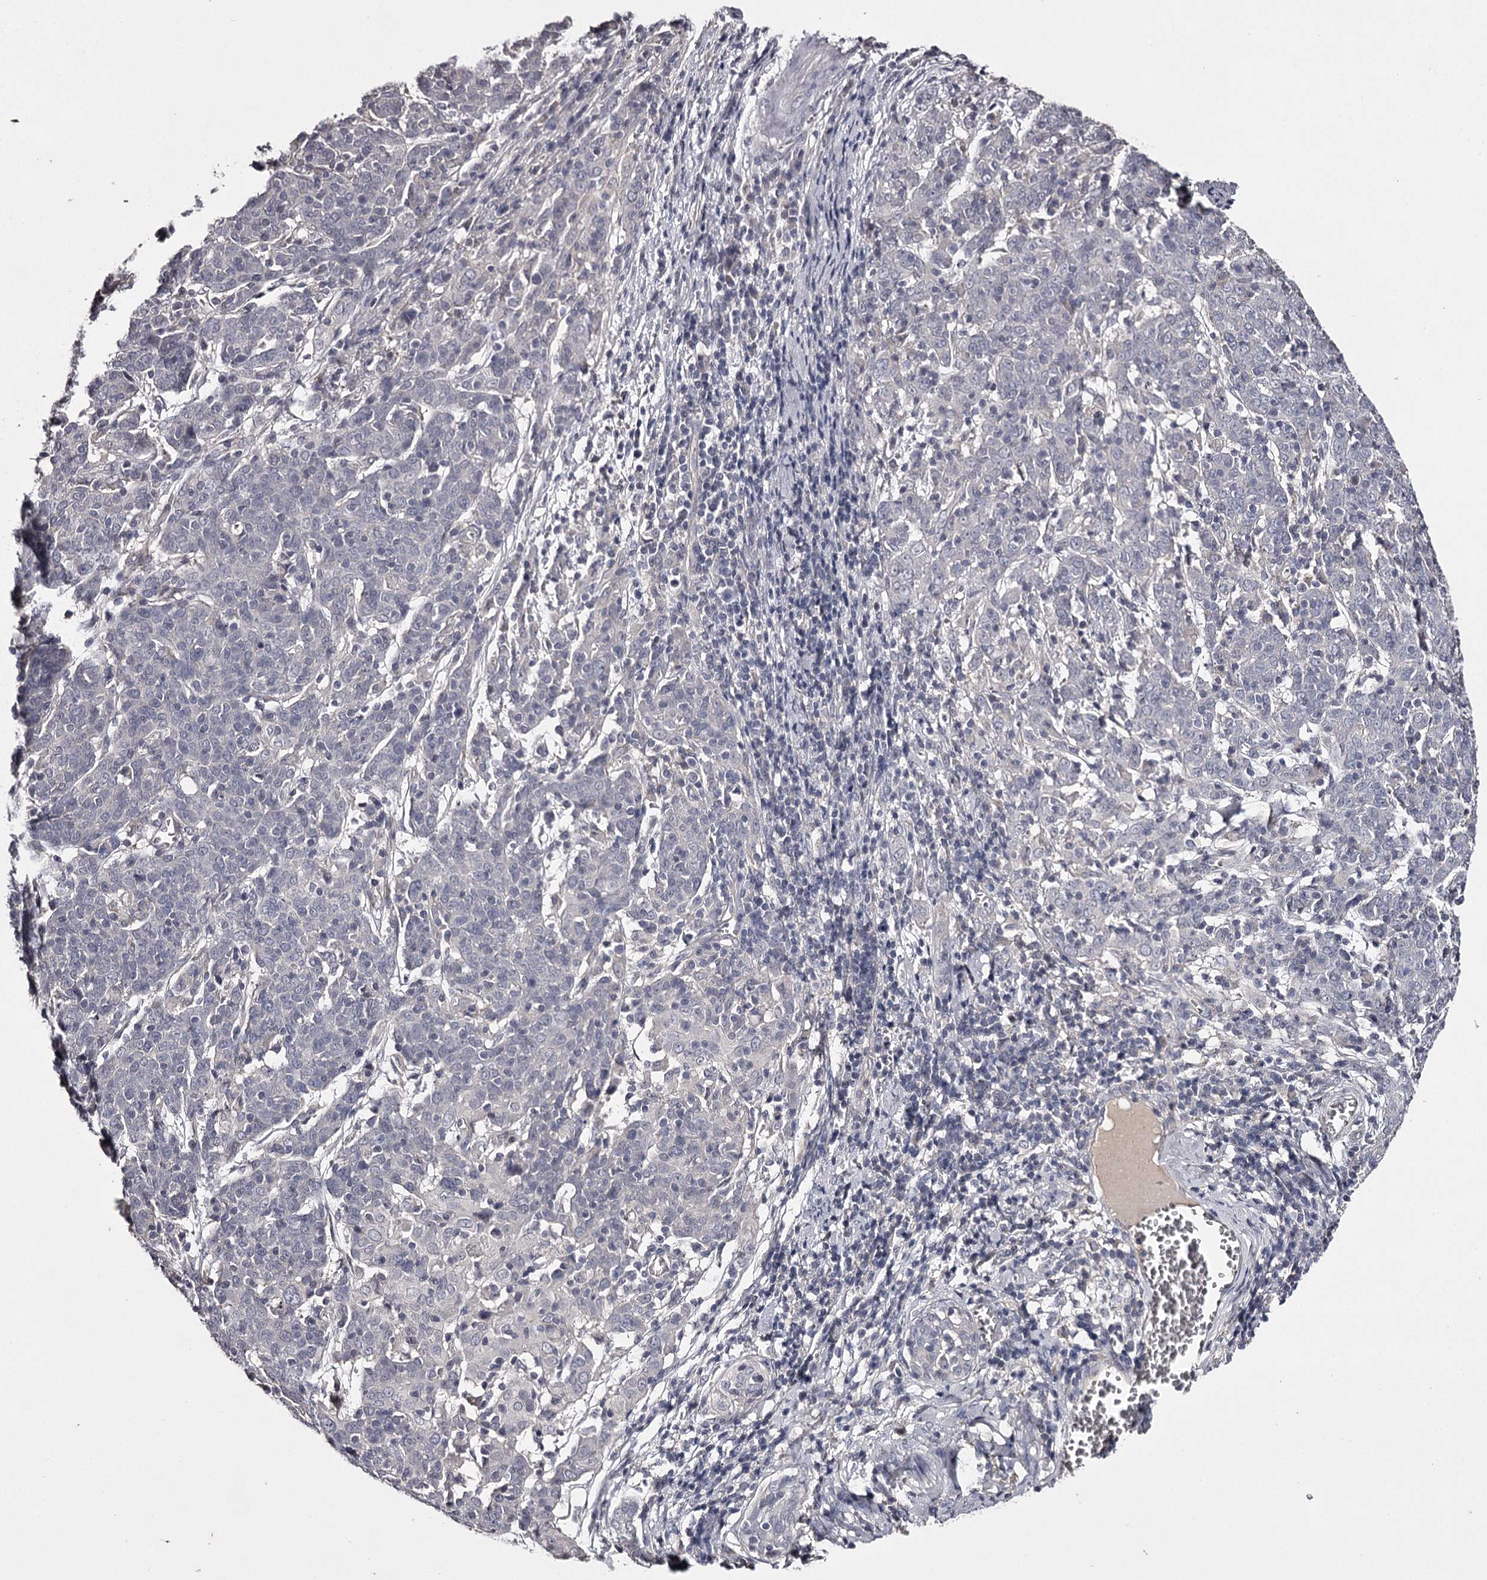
{"staining": {"intensity": "negative", "quantity": "none", "location": "none"}, "tissue": "cervical cancer", "cell_type": "Tumor cells", "image_type": "cancer", "snomed": [{"axis": "morphology", "description": "Squamous cell carcinoma, NOS"}, {"axis": "topography", "description": "Cervix"}], "caption": "Image shows no protein staining in tumor cells of squamous cell carcinoma (cervical) tissue. The staining was performed using DAB (3,3'-diaminobenzidine) to visualize the protein expression in brown, while the nuclei were stained in blue with hematoxylin (Magnification: 20x).", "gene": "PRM2", "patient": {"sex": "female", "age": 67}}